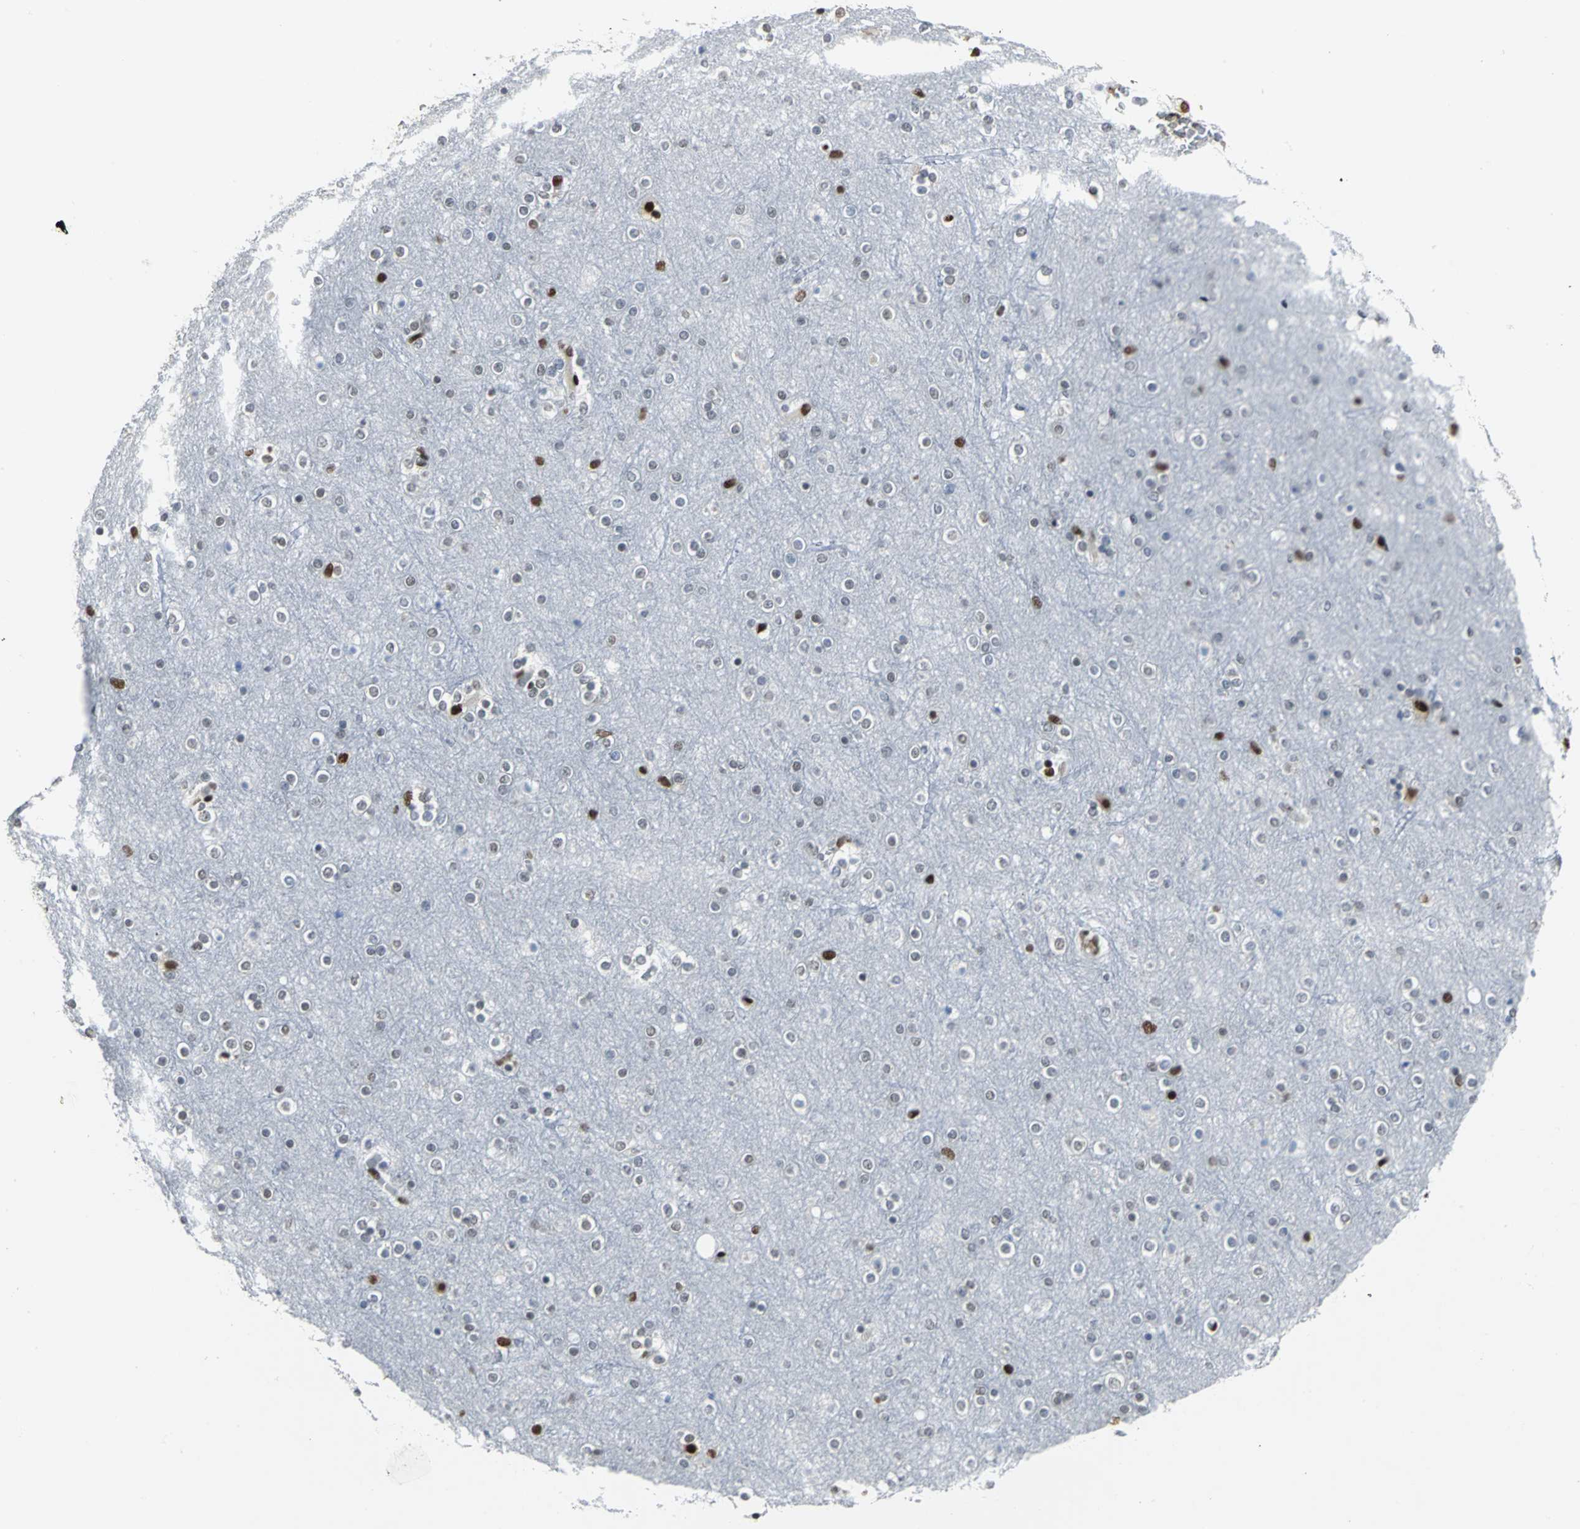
{"staining": {"intensity": "negative", "quantity": "none", "location": "none"}, "tissue": "cerebral cortex", "cell_type": "Endothelial cells", "image_type": "normal", "snomed": [{"axis": "morphology", "description": "Normal tissue, NOS"}, {"axis": "topography", "description": "Cerebral cortex"}], "caption": "An immunohistochemistry (IHC) photomicrograph of benign cerebral cortex is shown. There is no staining in endothelial cells of cerebral cortex.", "gene": "HNRNPD", "patient": {"sex": "female", "age": 54}}